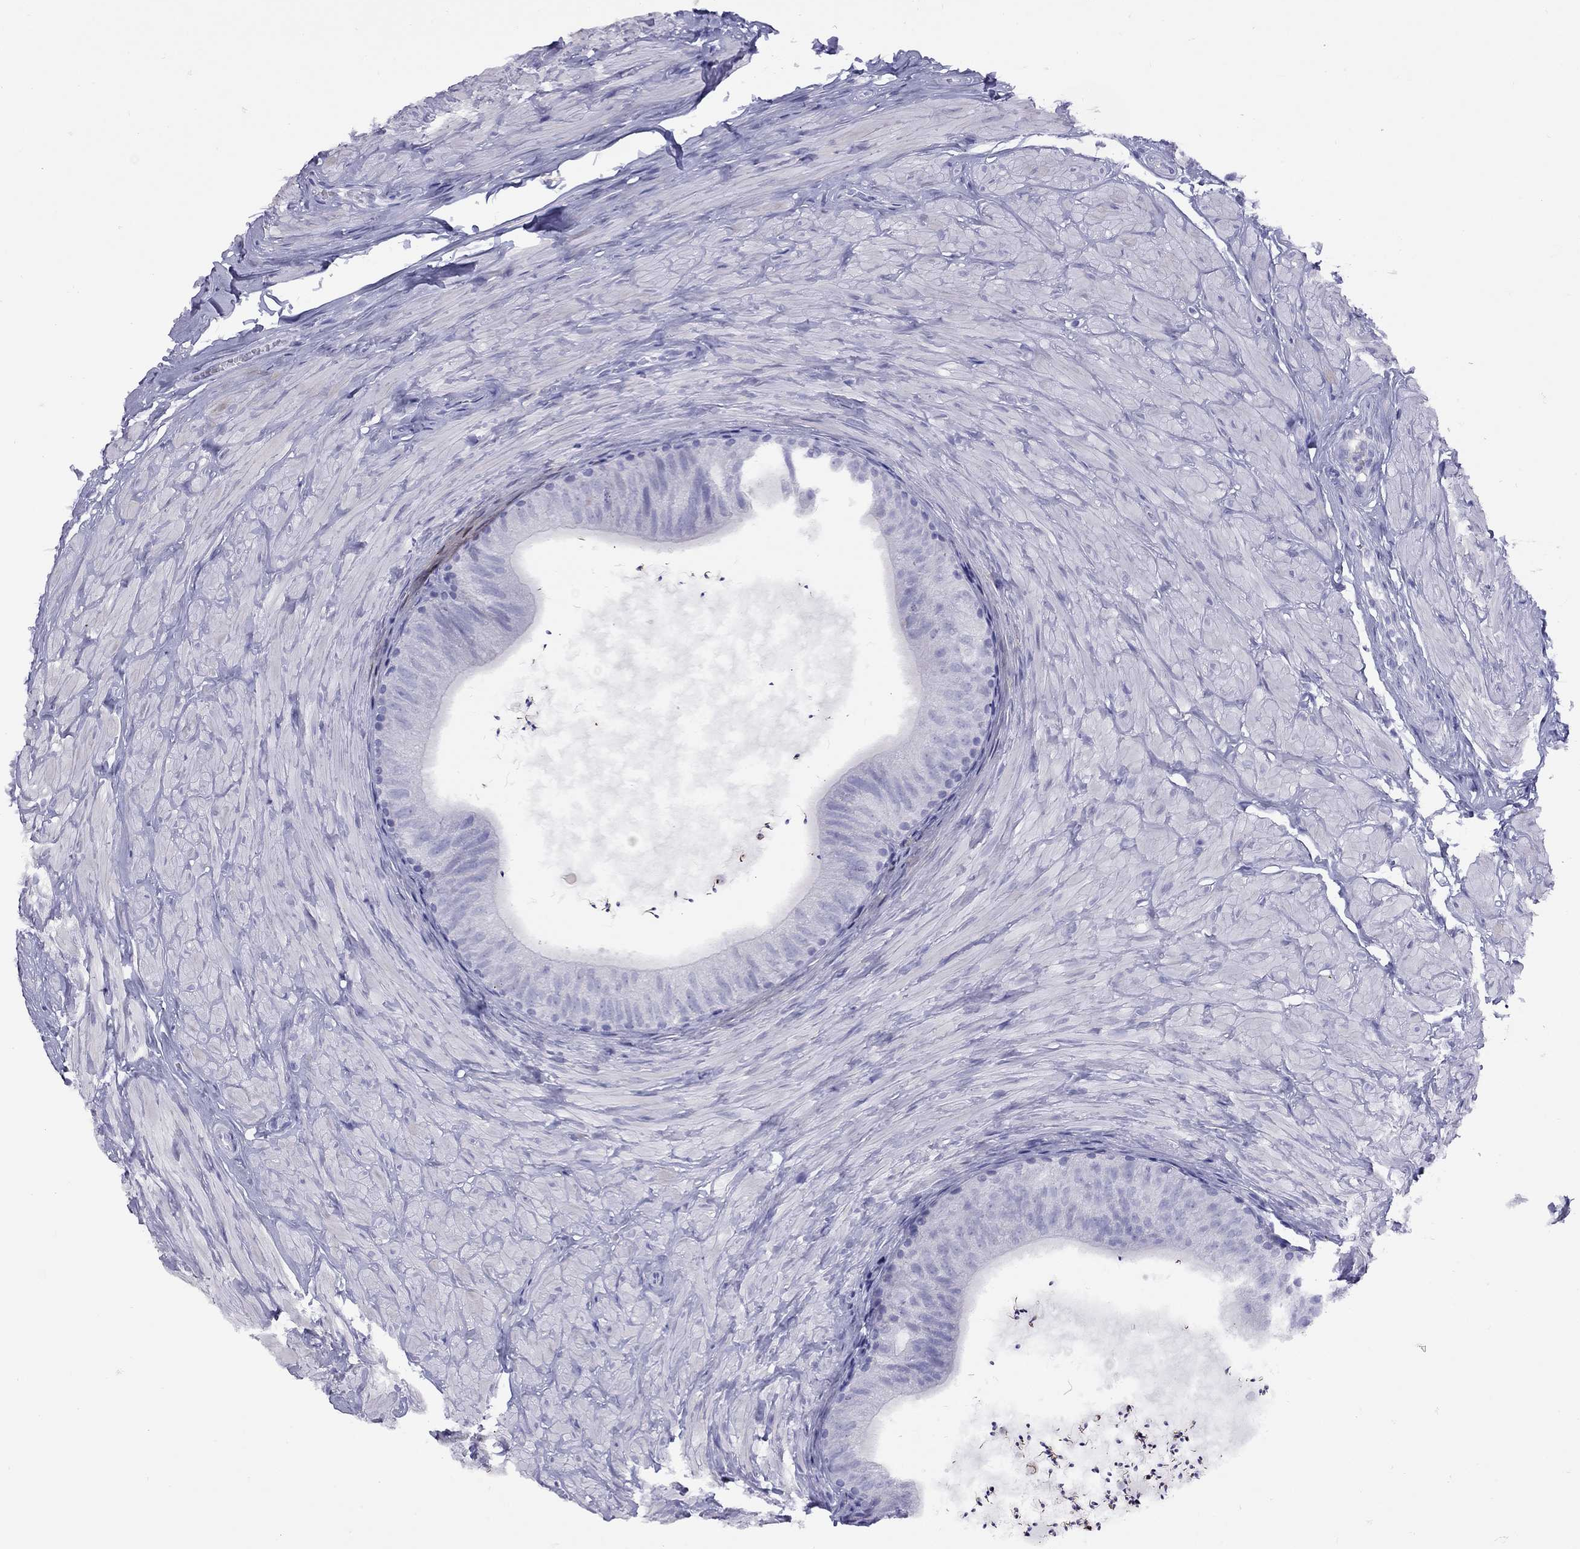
{"staining": {"intensity": "negative", "quantity": "none", "location": "none"}, "tissue": "epididymis", "cell_type": "Glandular cells", "image_type": "normal", "snomed": [{"axis": "morphology", "description": "Normal tissue, NOS"}, {"axis": "topography", "description": "Epididymis"}], "caption": "High power microscopy micrograph of an immunohistochemistry image of unremarkable epididymis, revealing no significant expression in glandular cells. (DAB (3,3'-diaminobenzidine) IHC visualized using brightfield microscopy, high magnification).", "gene": "GRIA2", "patient": {"sex": "male", "age": 32}}